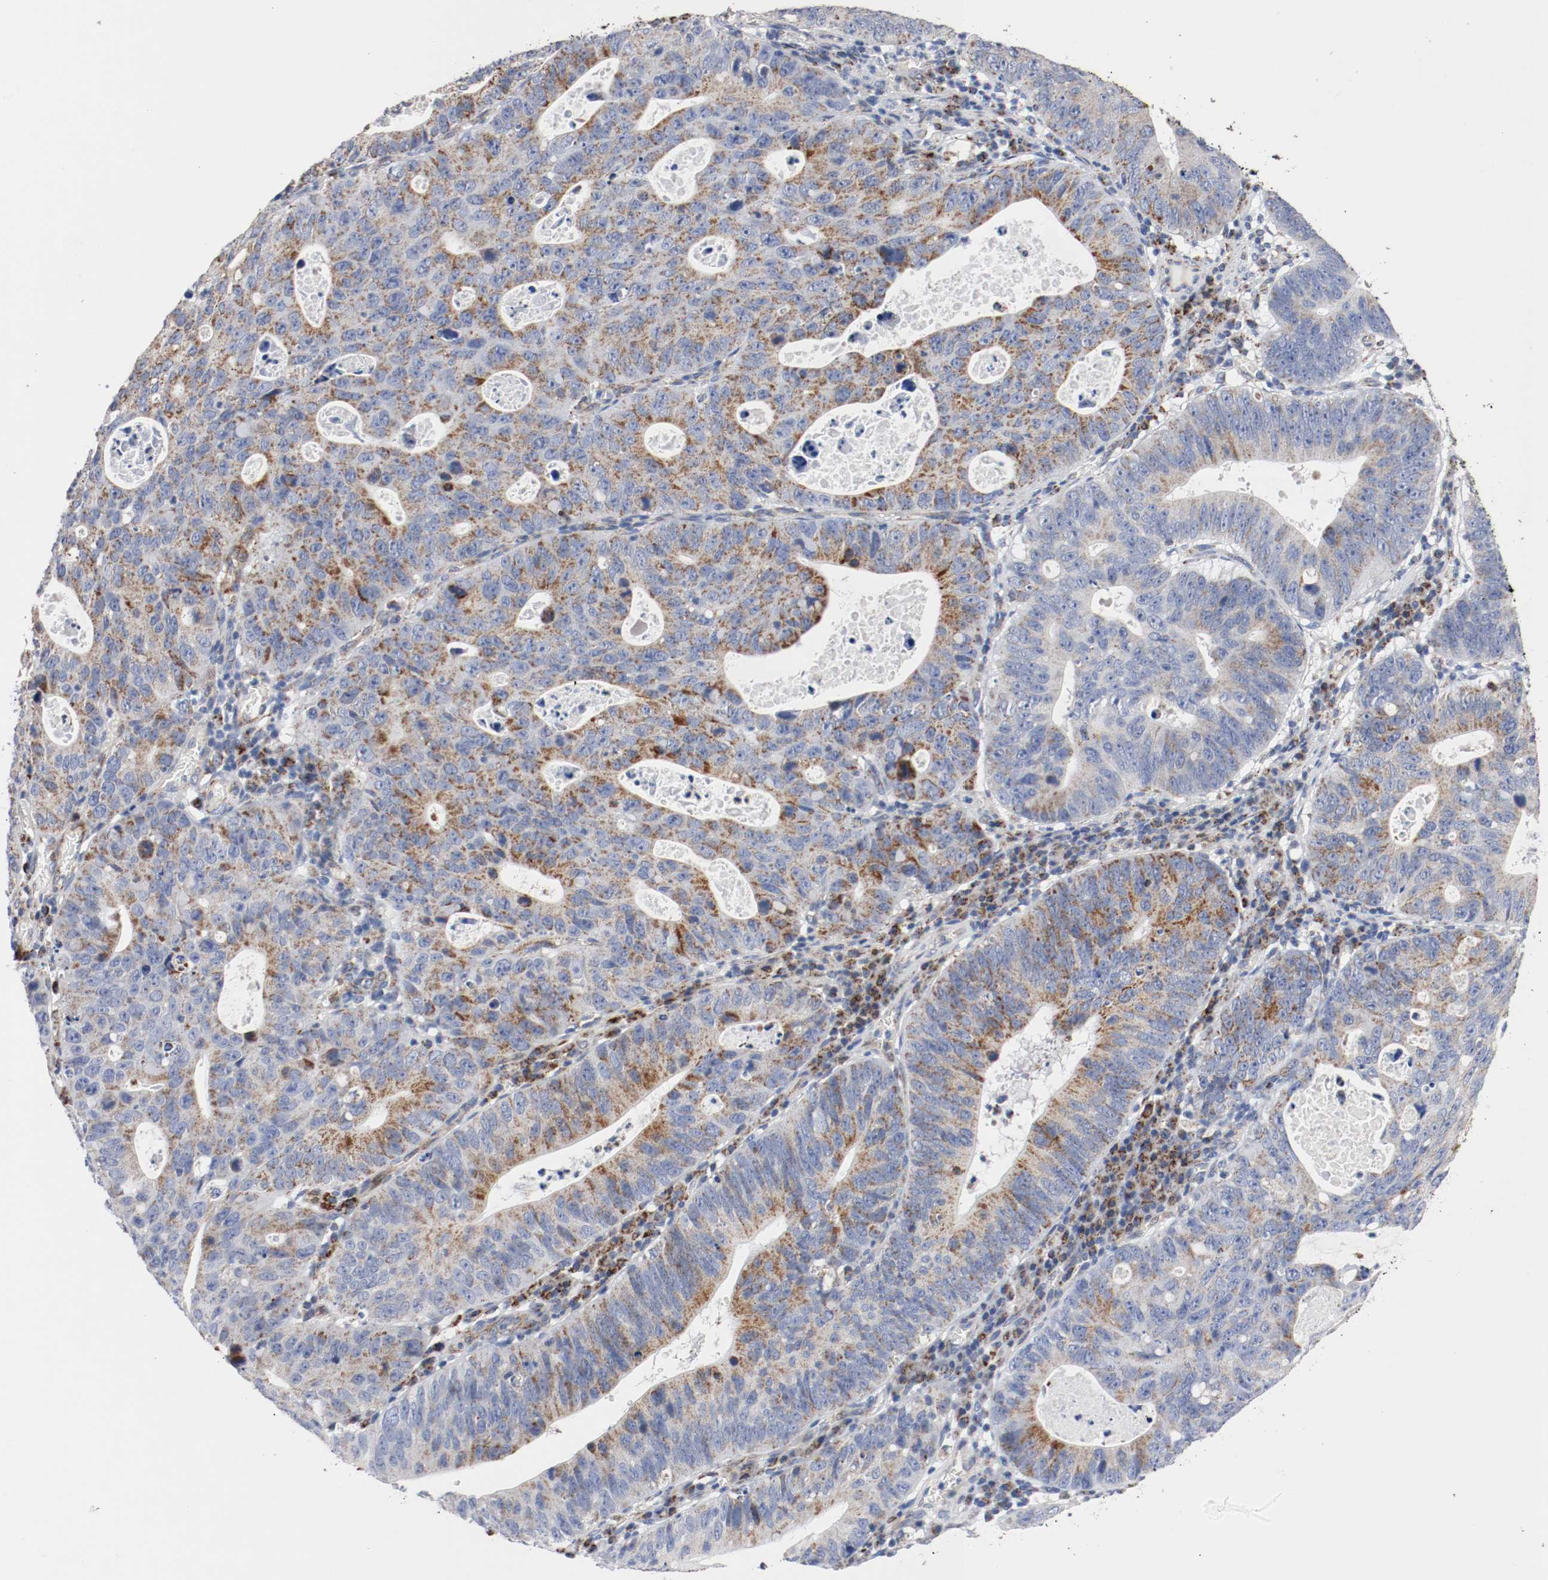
{"staining": {"intensity": "moderate", "quantity": ">75%", "location": "cytoplasmic/membranous"}, "tissue": "stomach cancer", "cell_type": "Tumor cells", "image_type": "cancer", "snomed": [{"axis": "morphology", "description": "Adenocarcinoma, NOS"}, {"axis": "topography", "description": "Stomach"}], "caption": "Tumor cells display medium levels of moderate cytoplasmic/membranous expression in about >75% of cells in adenocarcinoma (stomach).", "gene": "TUBD1", "patient": {"sex": "male", "age": 59}}